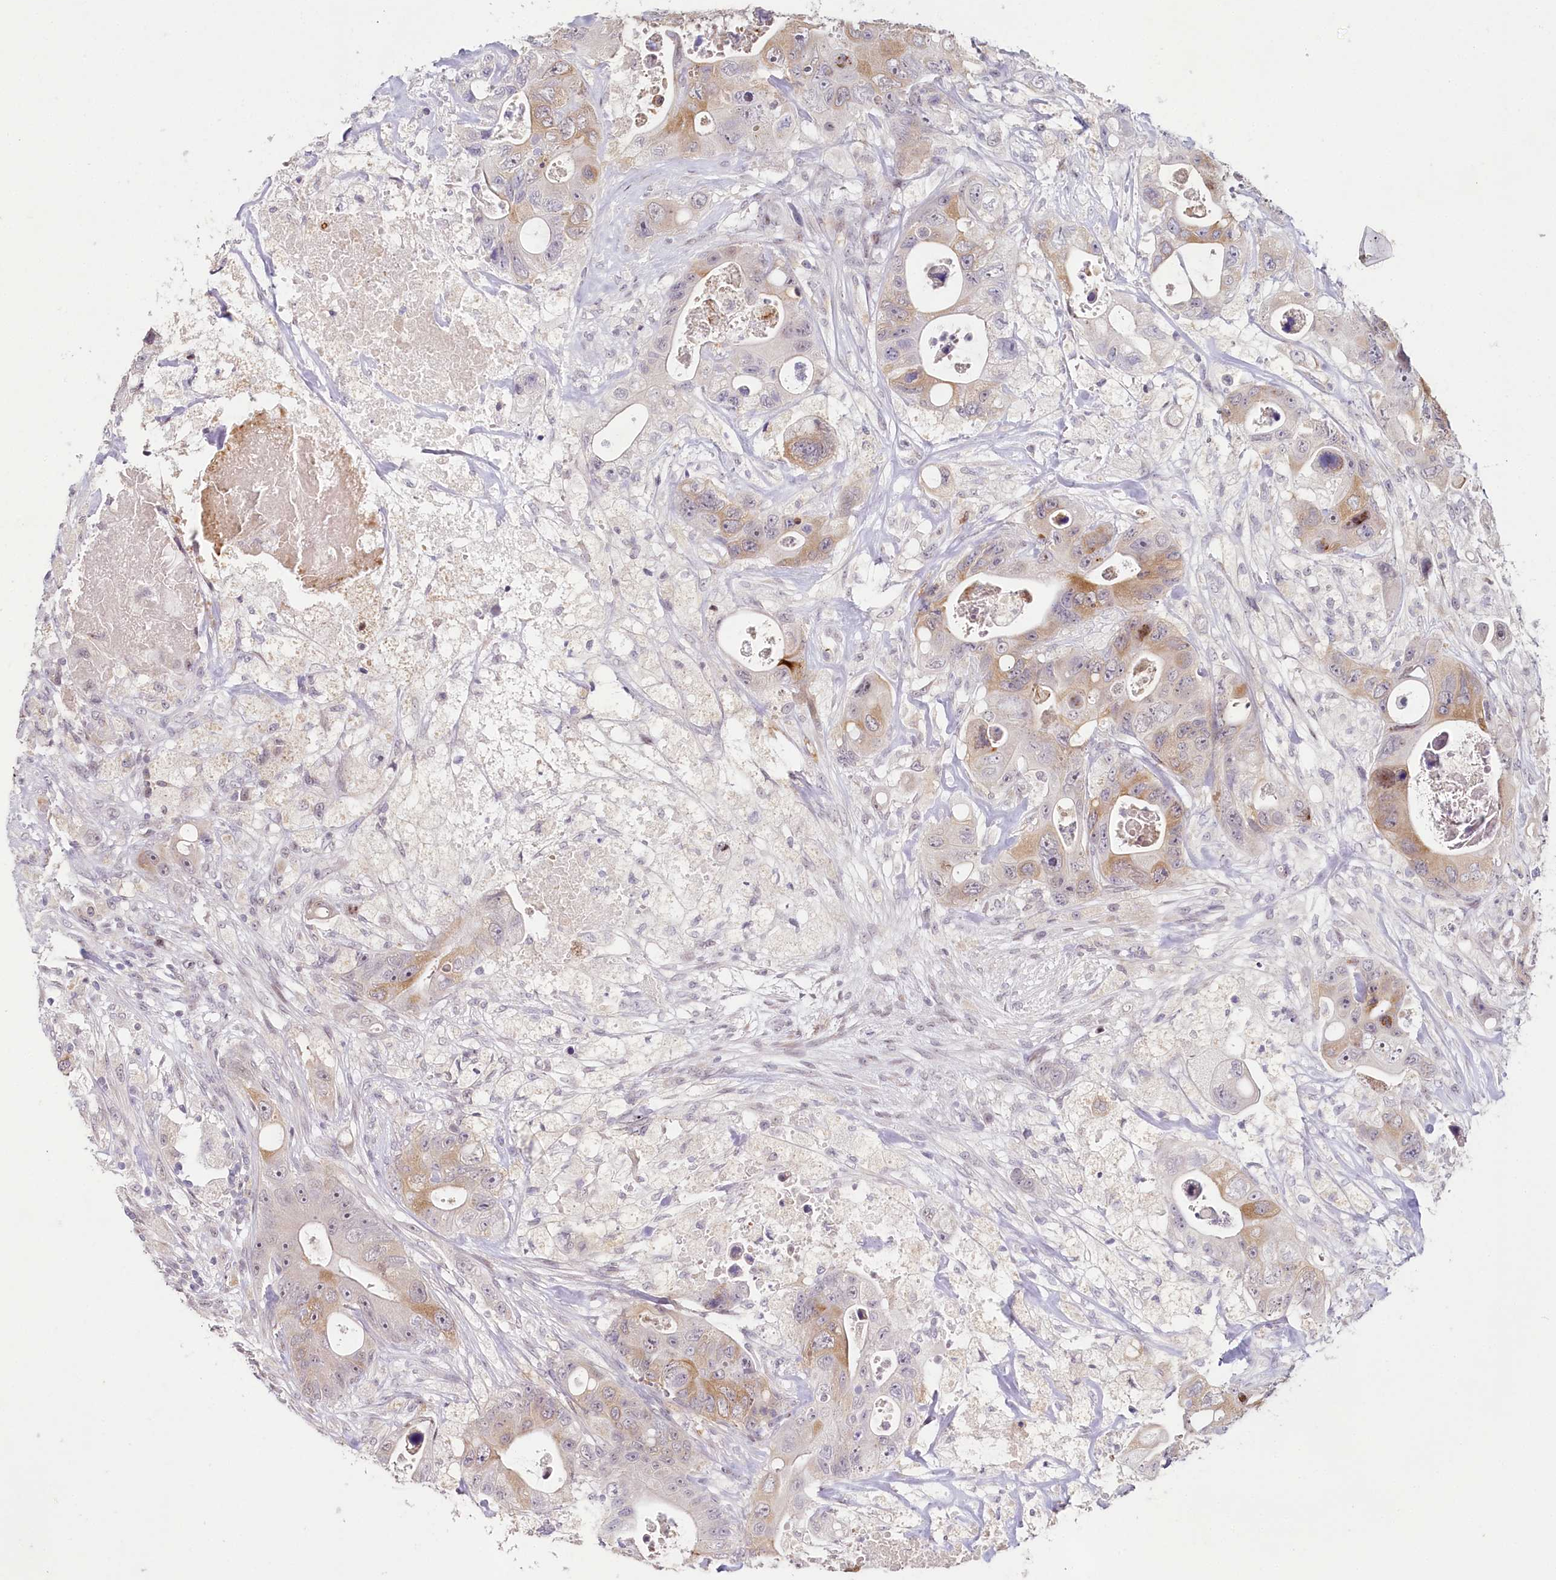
{"staining": {"intensity": "moderate", "quantity": "<25%", "location": "cytoplasmic/membranous"}, "tissue": "colorectal cancer", "cell_type": "Tumor cells", "image_type": "cancer", "snomed": [{"axis": "morphology", "description": "Adenocarcinoma, NOS"}, {"axis": "topography", "description": "Colon"}], "caption": "This image demonstrates colorectal adenocarcinoma stained with immunohistochemistry (IHC) to label a protein in brown. The cytoplasmic/membranous of tumor cells show moderate positivity for the protein. Nuclei are counter-stained blue.", "gene": "HPD", "patient": {"sex": "female", "age": 46}}